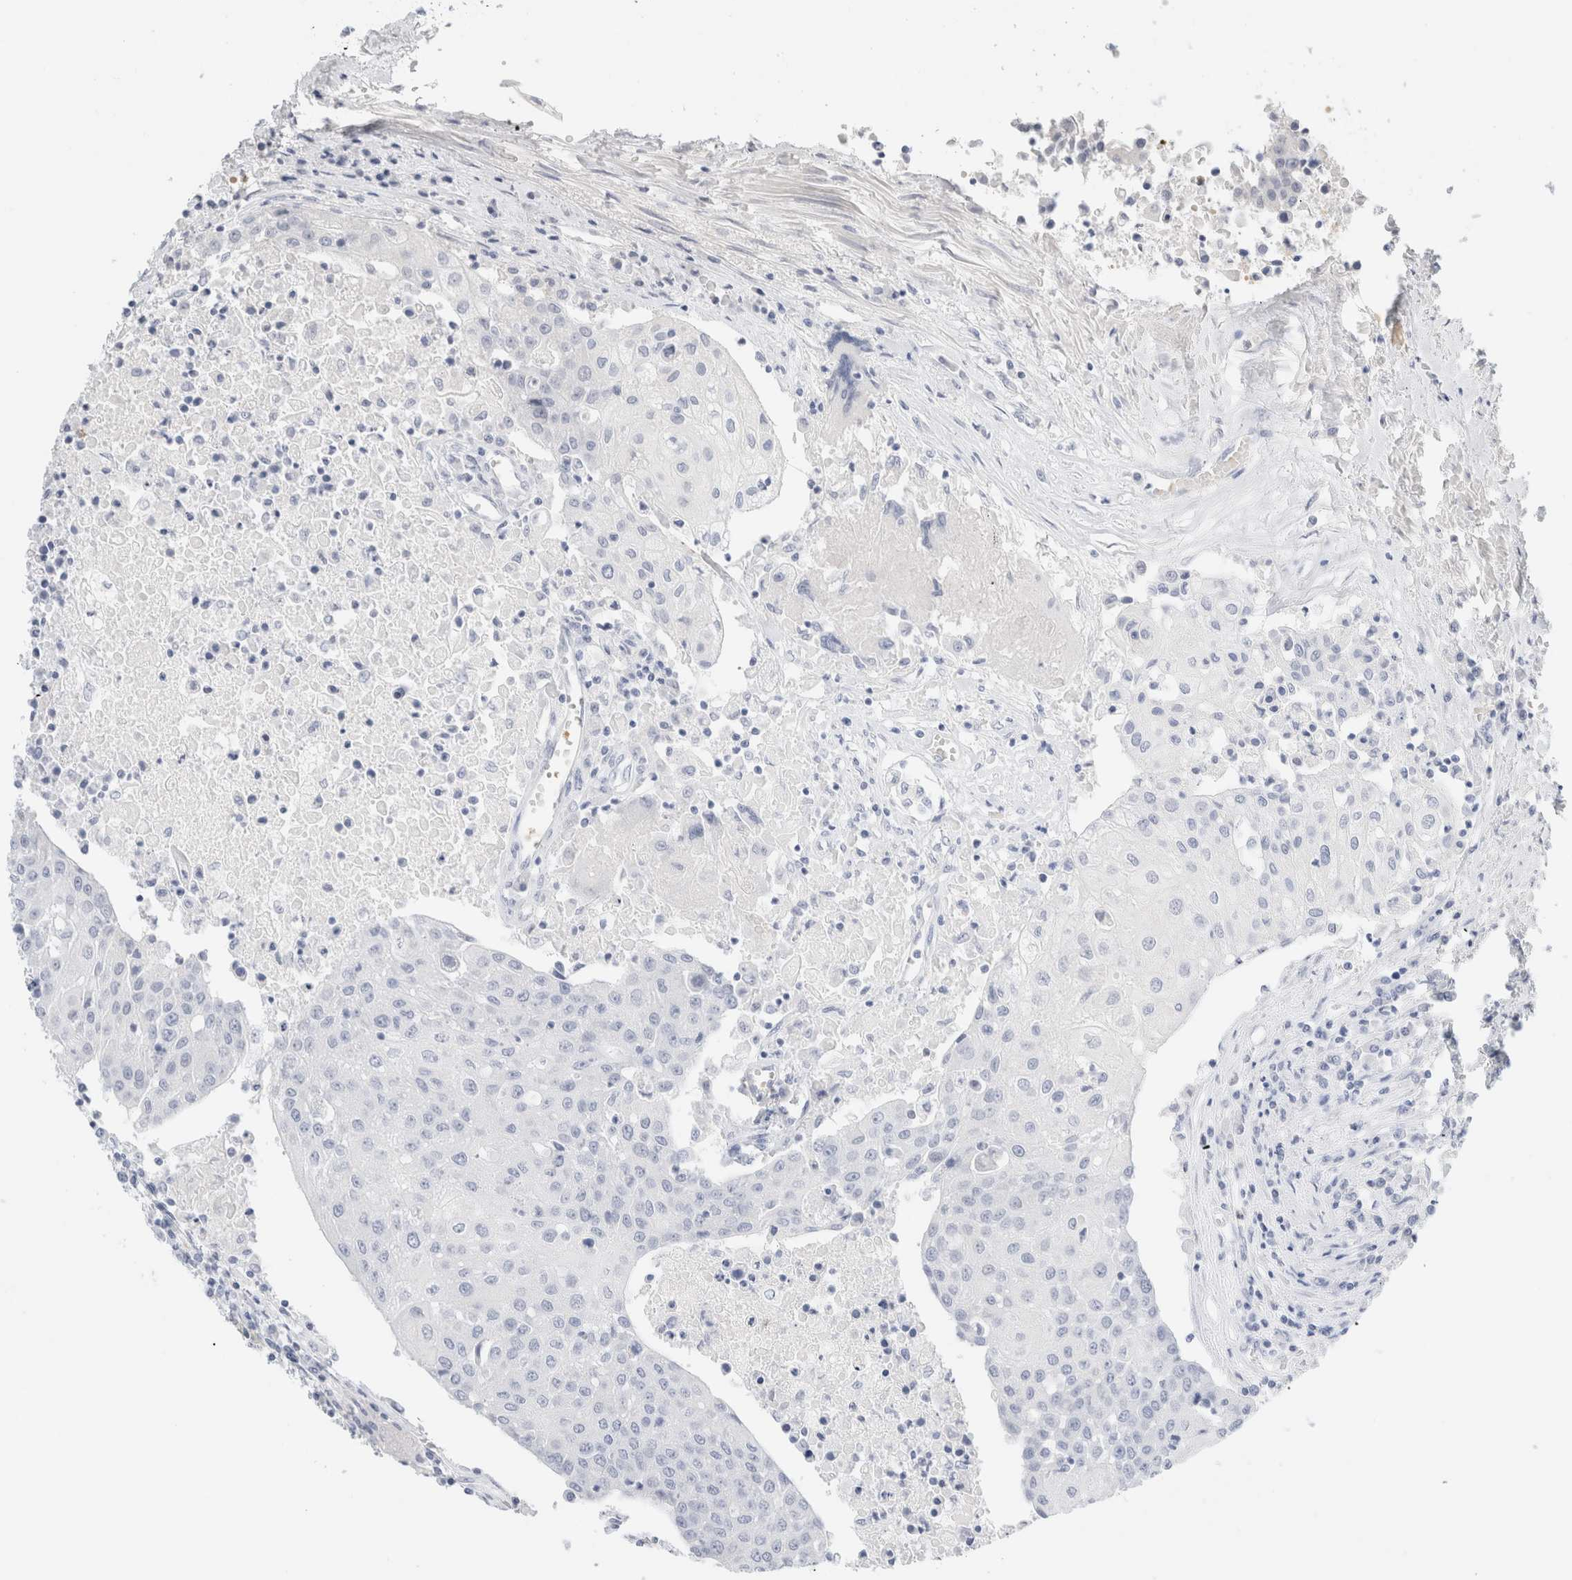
{"staining": {"intensity": "negative", "quantity": "none", "location": "none"}, "tissue": "urothelial cancer", "cell_type": "Tumor cells", "image_type": "cancer", "snomed": [{"axis": "morphology", "description": "Urothelial carcinoma, High grade"}, {"axis": "topography", "description": "Urinary bladder"}], "caption": "There is no significant positivity in tumor cells of high-grade urothelial carcinoma. (DAB (3,3'-diaminobenzidine) immunohistochemistry, high magnification).", "gene": "ARG1", "patient": {"sex": "female", "age": 85}}